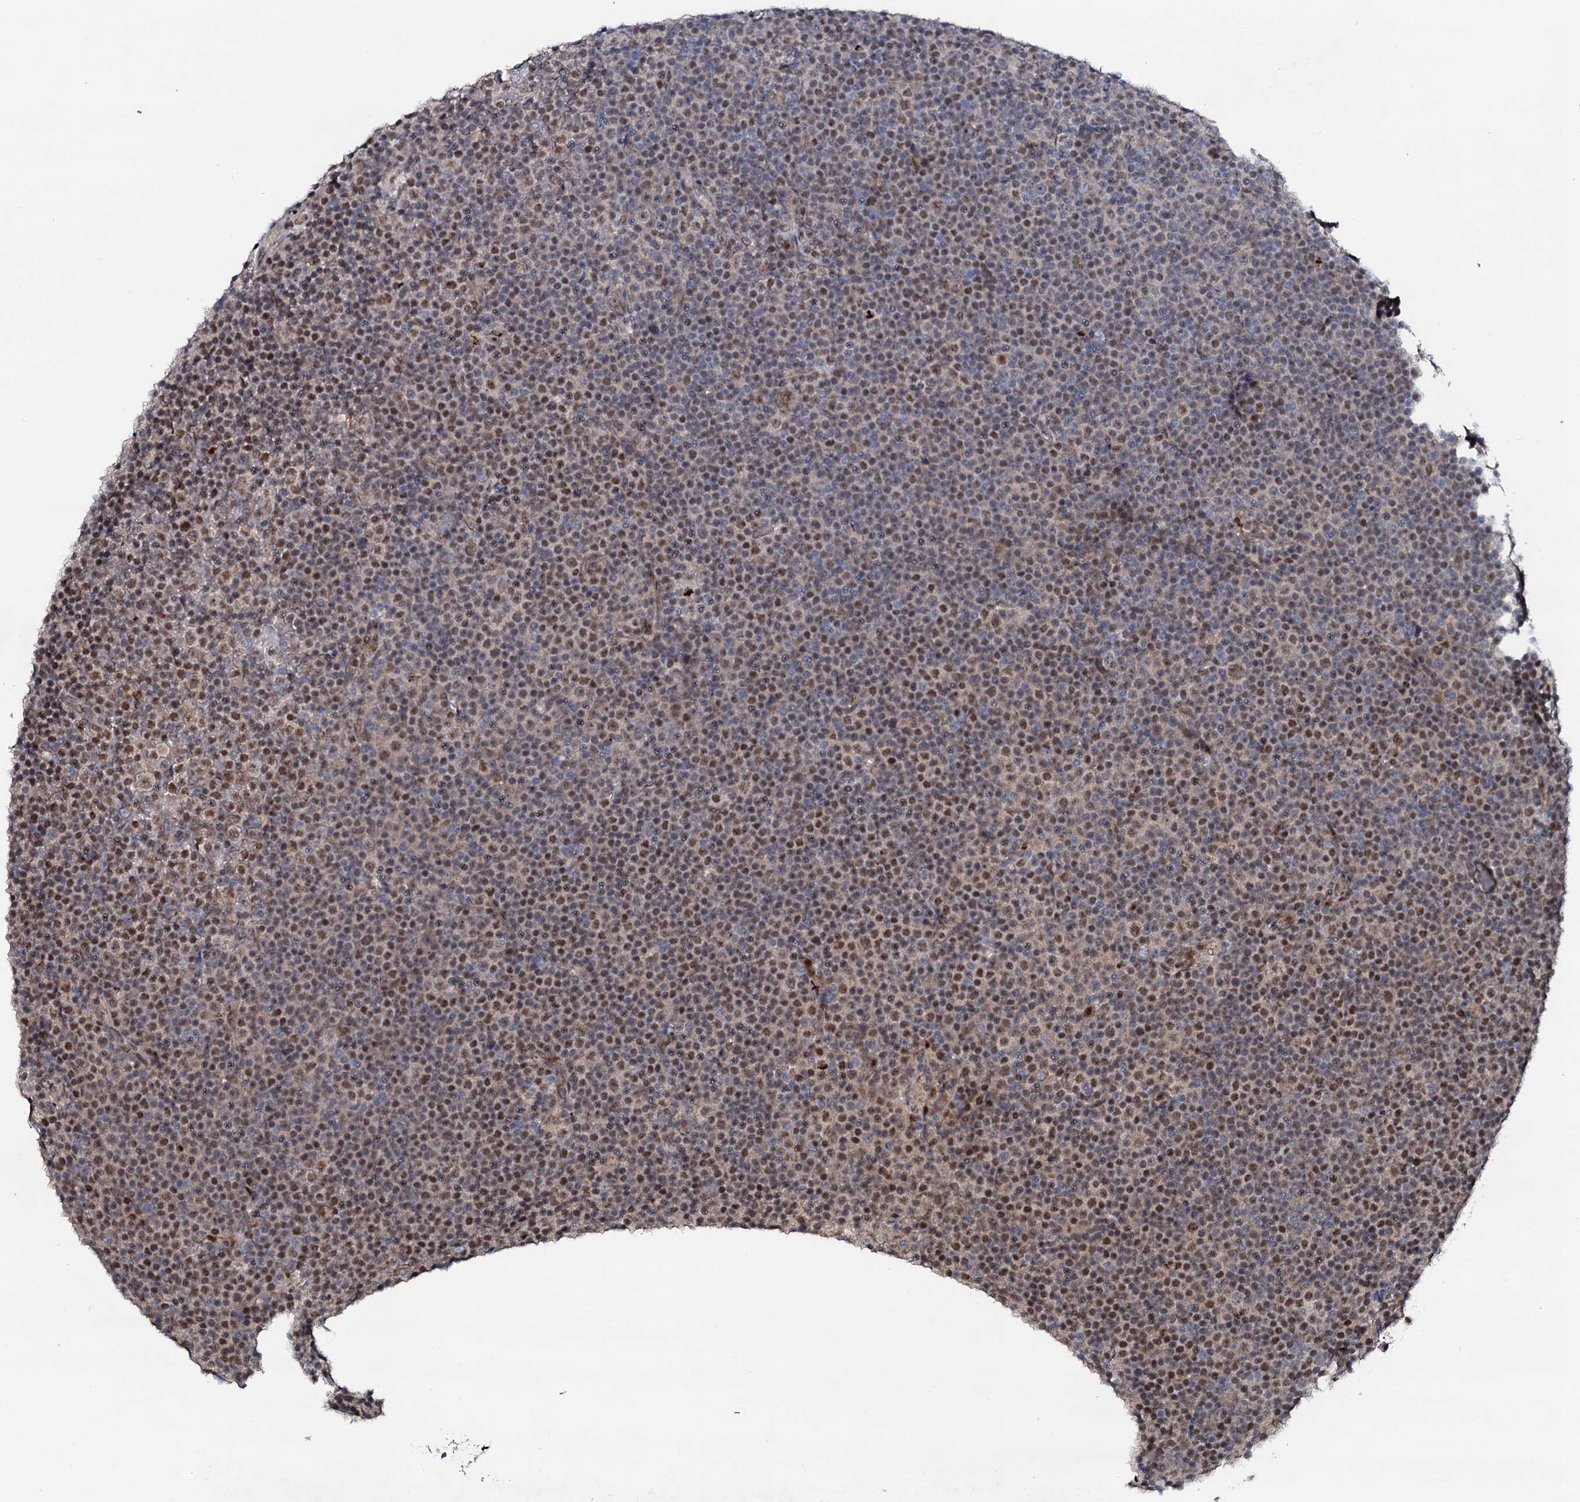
{"staining": {"intensity": "moderate", "quantity": ">75%", "location": "nuclear"}, "tissue": "lymphoma", "cell_type": "Tumor cells", "image_type": "cancer", "snomed": [{"axis": "morphology", "description": "Malignant lymphoma, non-Hodgkin's type, Low grade"}, {"axis": "topography", "description": "Lymph node"}], "caption": "Protein expression analysis of malignant lymphoma, non-Hodgkin's type (low-grade) displays moderate nuclear staining in about >75% of tumor cells. Nuclei are stained in blue.", "gene": "COG6", "patient": {"sex": "female", "age": 67}}